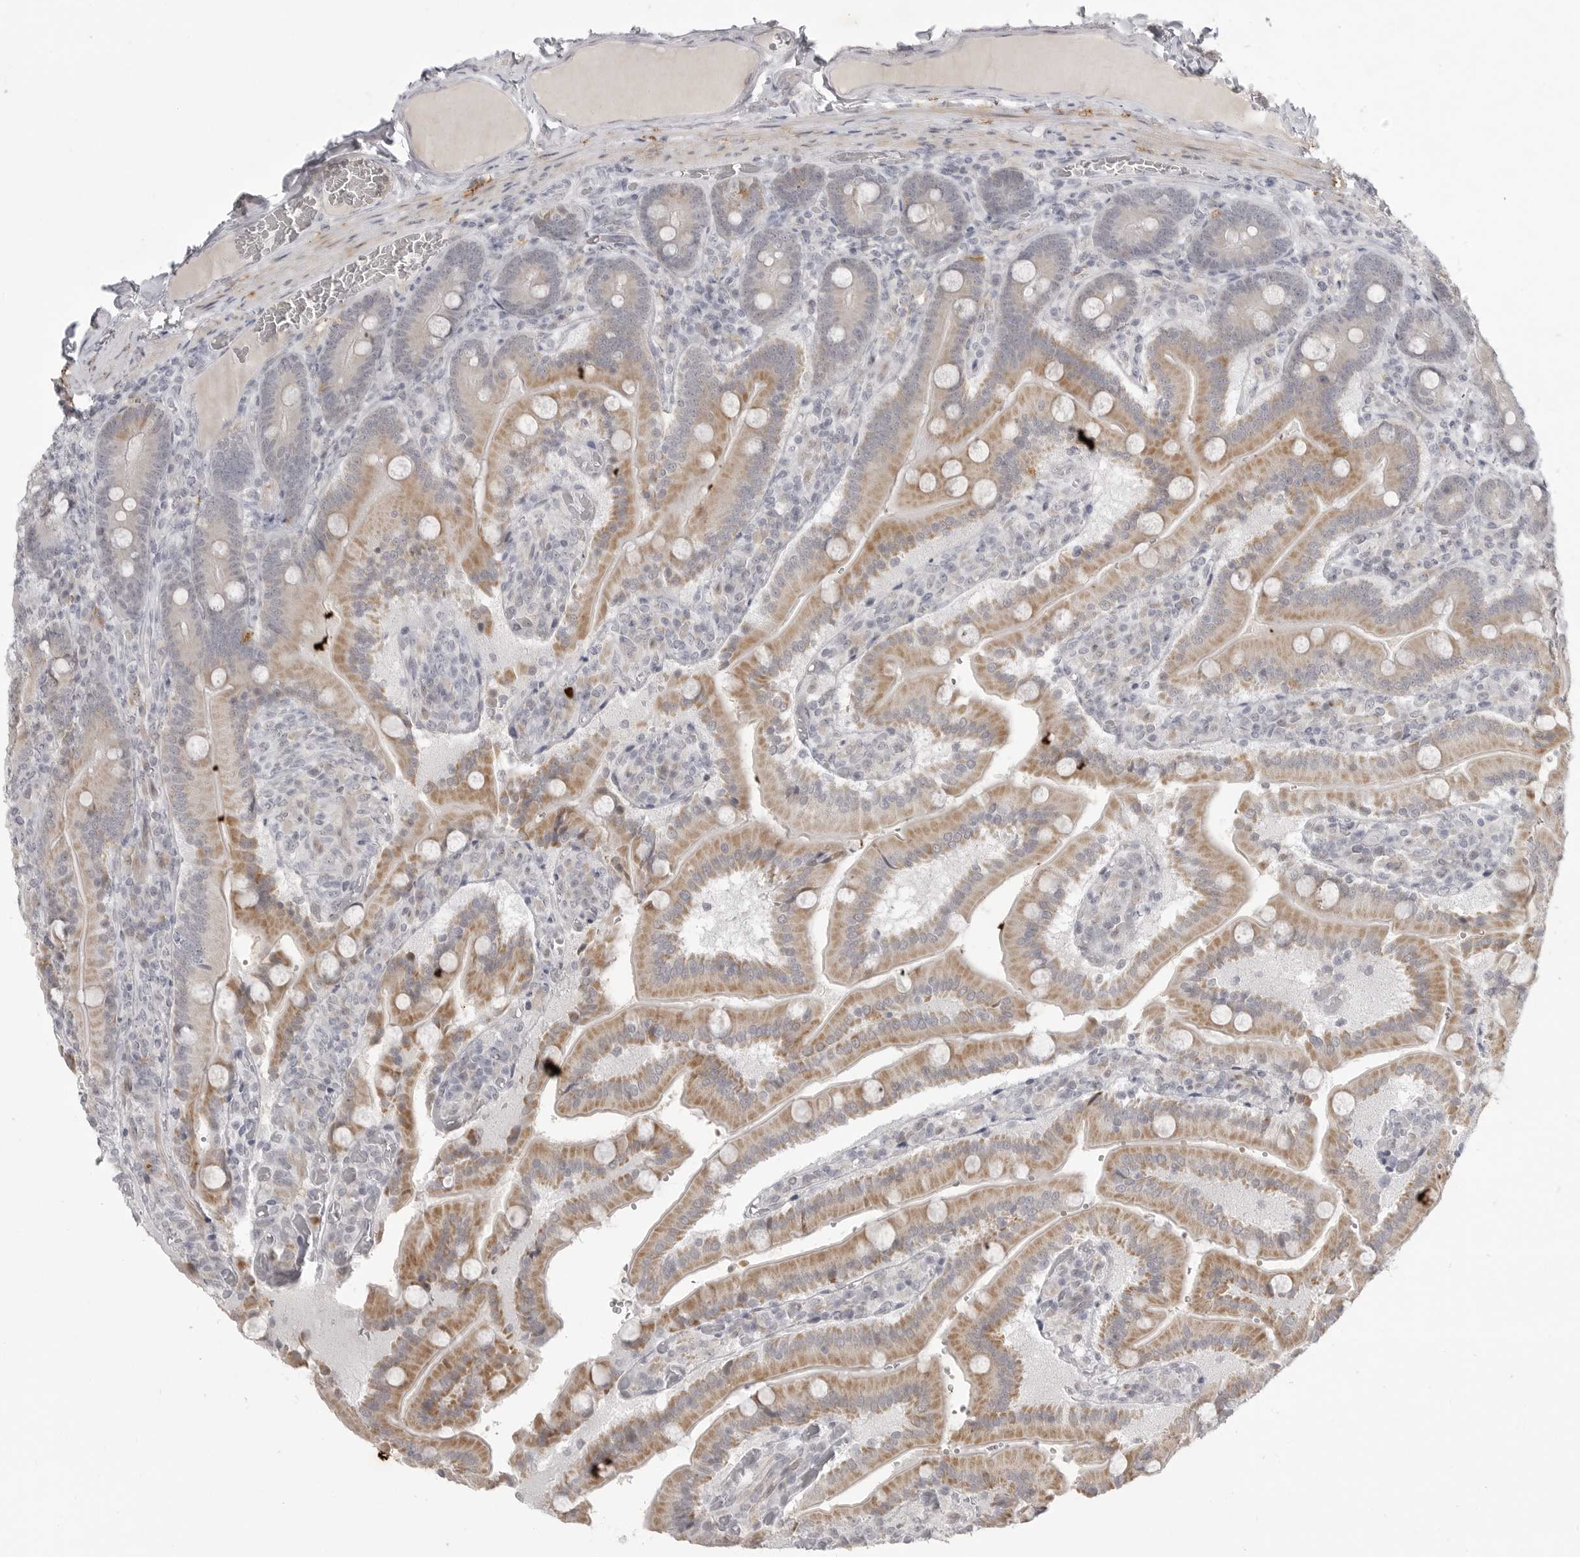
{"staining": {"intensity": "moderate", "quantity": "25%-75%", "location": "cytoplasmic/membranous"}, "tissue": "duodenum", "cell_type": "Glandular cells", "image_type": "normal", "snomed": [{"axis": "morphology", "description": "Normal tissue, NOS"}, {"axis": "topography", "description": "Duodenum"}], "caption": "About 25%-75% of glandular cells in normal human duodenum reveal moderate cytoplasmic/membranous protein staining as visualized by brown immunohistochemical staining.", "gene": "TCTN3", "patient": {"sex": "female", "age": 62}}